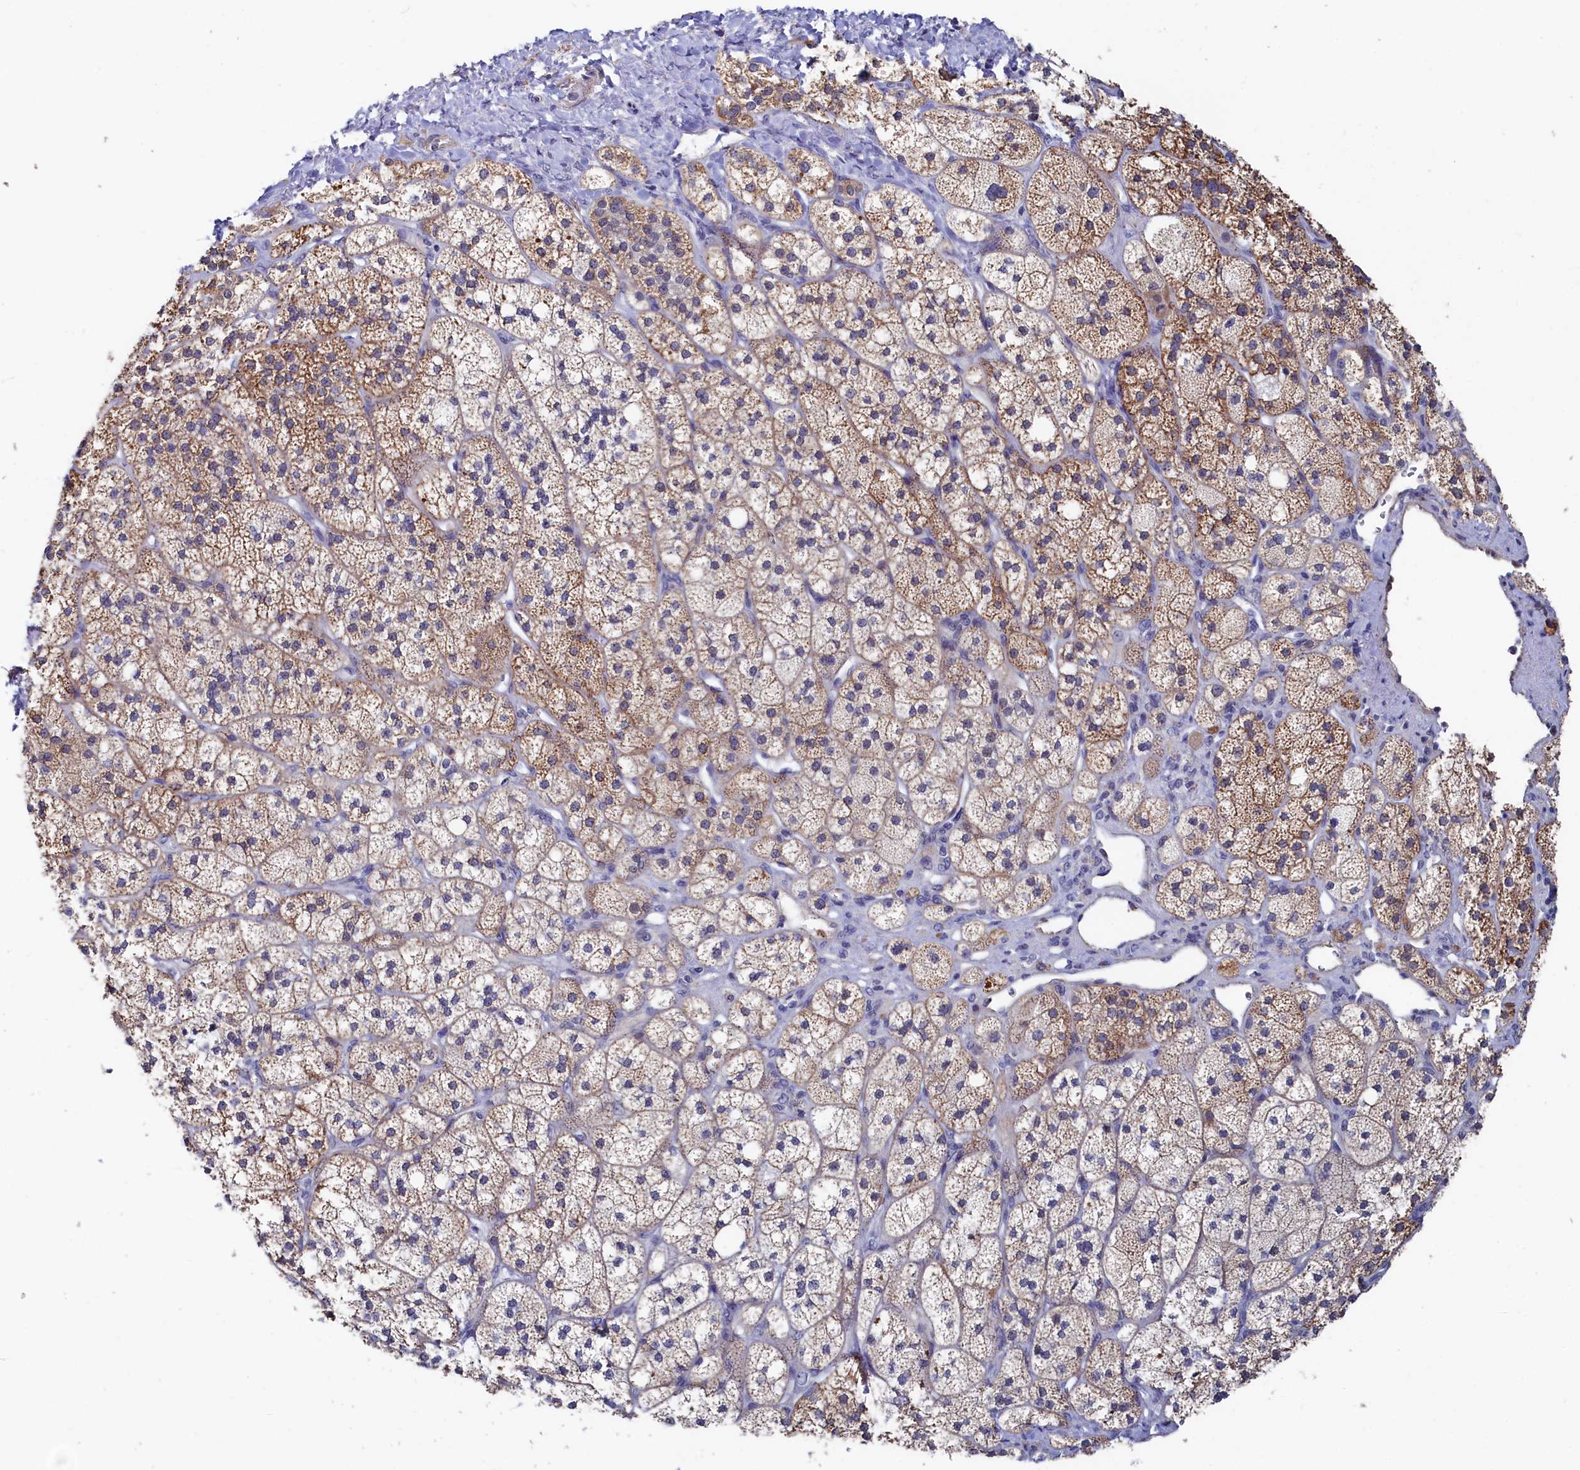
{"staining": {"intensity": "moderate", "quantity": ">75%", "location": "cytoplasmic/membranous"}, "tissue": "adrenal gland", "cell_type": "Glandular cells", "image_type": "normal", "snomed": [{"axis": "morphology", "description": "Normal tissue, NOS"}, {"axis": "topography", "description": "Adrenal gland"}], "caption": "This histopathology image displays immunohistochemistry (IHC) staining of normal adrenal gland, with medium moderate cytoplasmic/membranous expression in approximately >75% of glandular cells.", "gene": "TIGD4", "patient": {"sex": "male", "age": 61}}